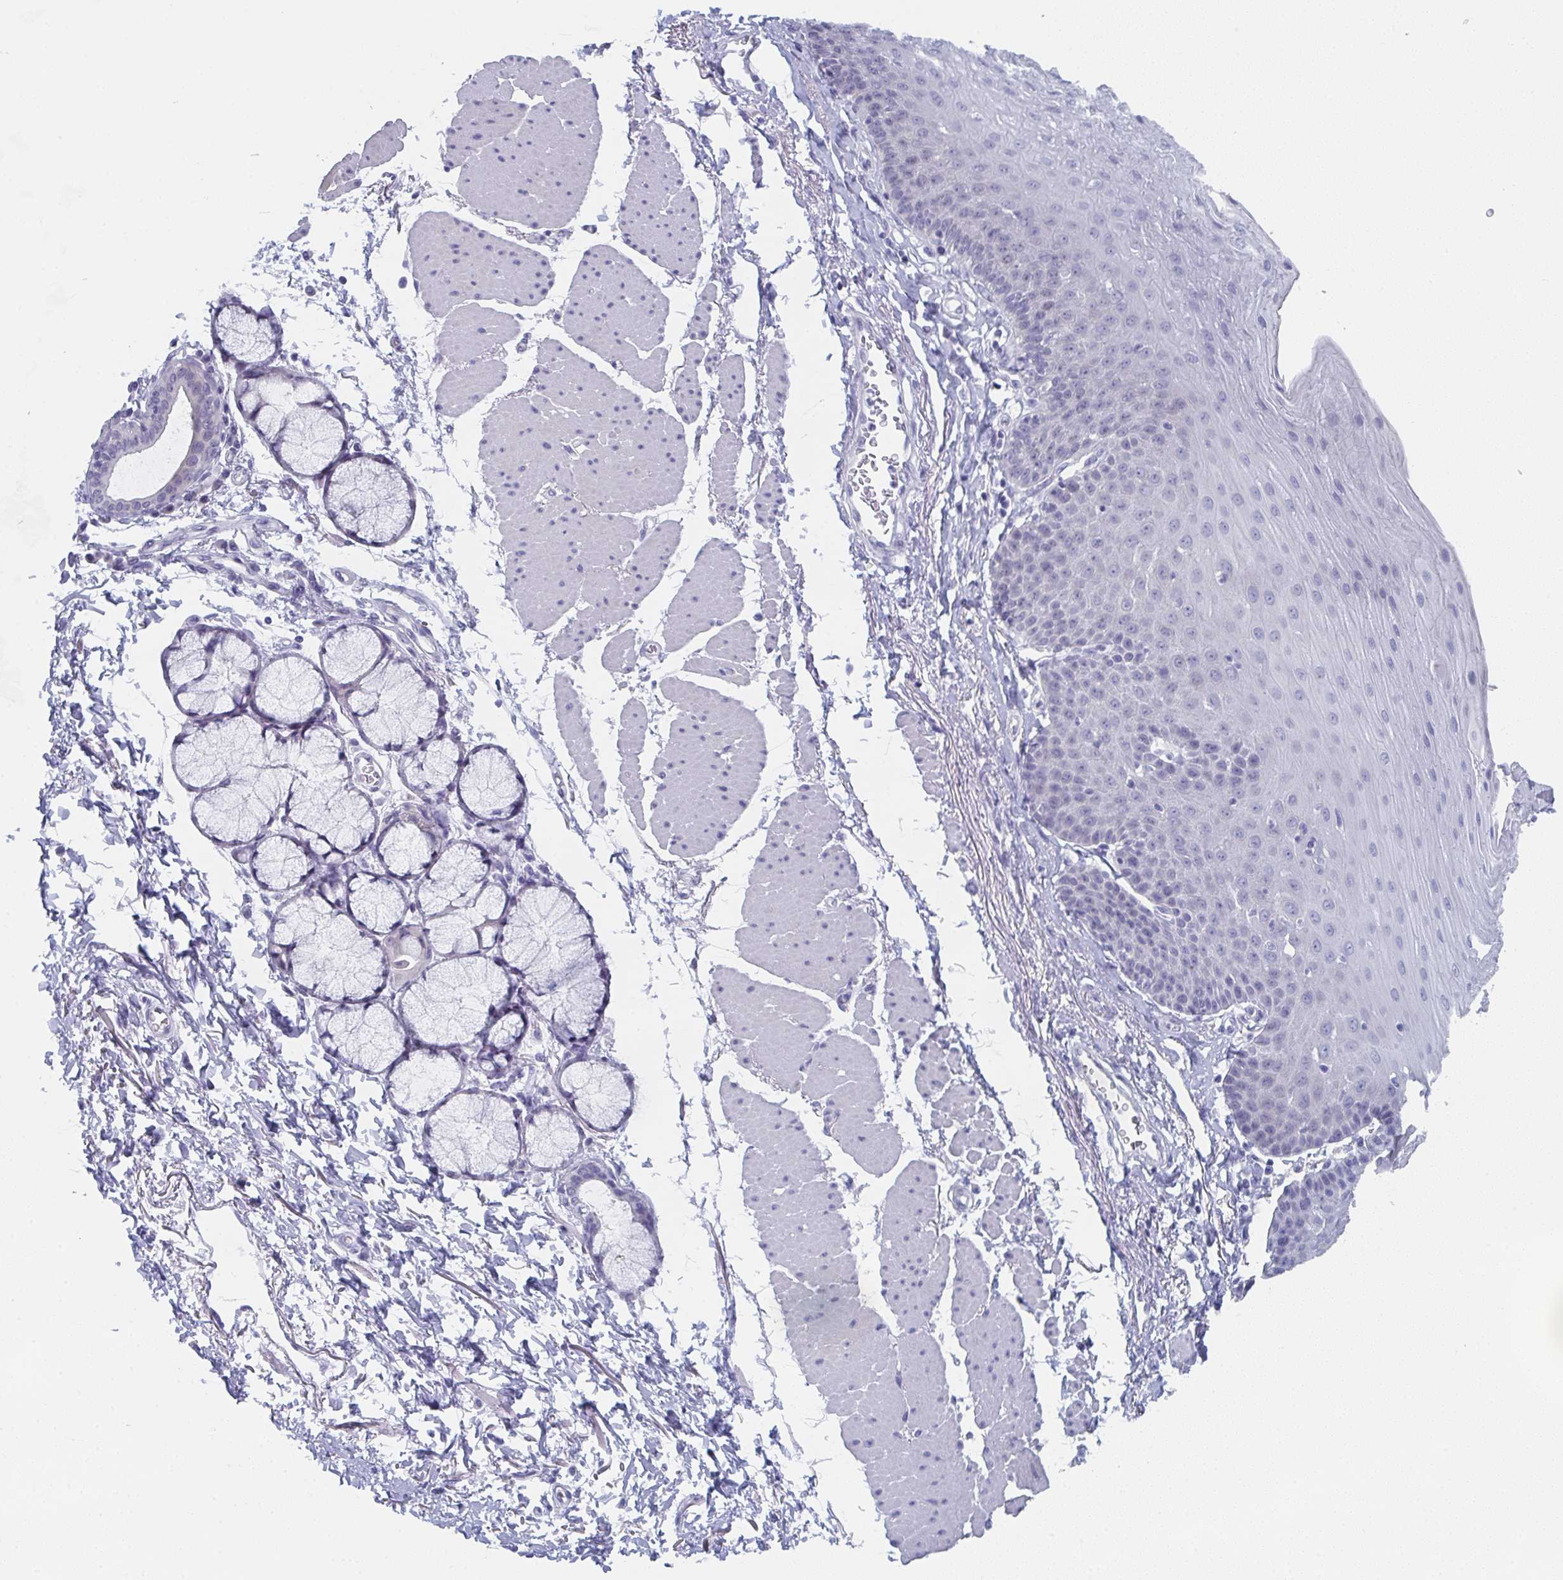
{"staining": {"intensity": "negative", "quantity": "none", "location": "none"}, "tissue": "esophagus", "cell_type": "Squamous epithelial cells", "image_type": "normal", "snomed": [{"axis": "morphology", "description": "Normal tissue, NOS"}, {"axis": "topography", "description": "Esophagus"}], "caption": "Immunohistochemistry of unremarkable human esophagus demonstrates no staining in squamous epithelial cells. (DAB immunohistochemistry (IHC), high magnification).", "gene": "DYDC2", "patient": {"sex": "female", "age": 81}}